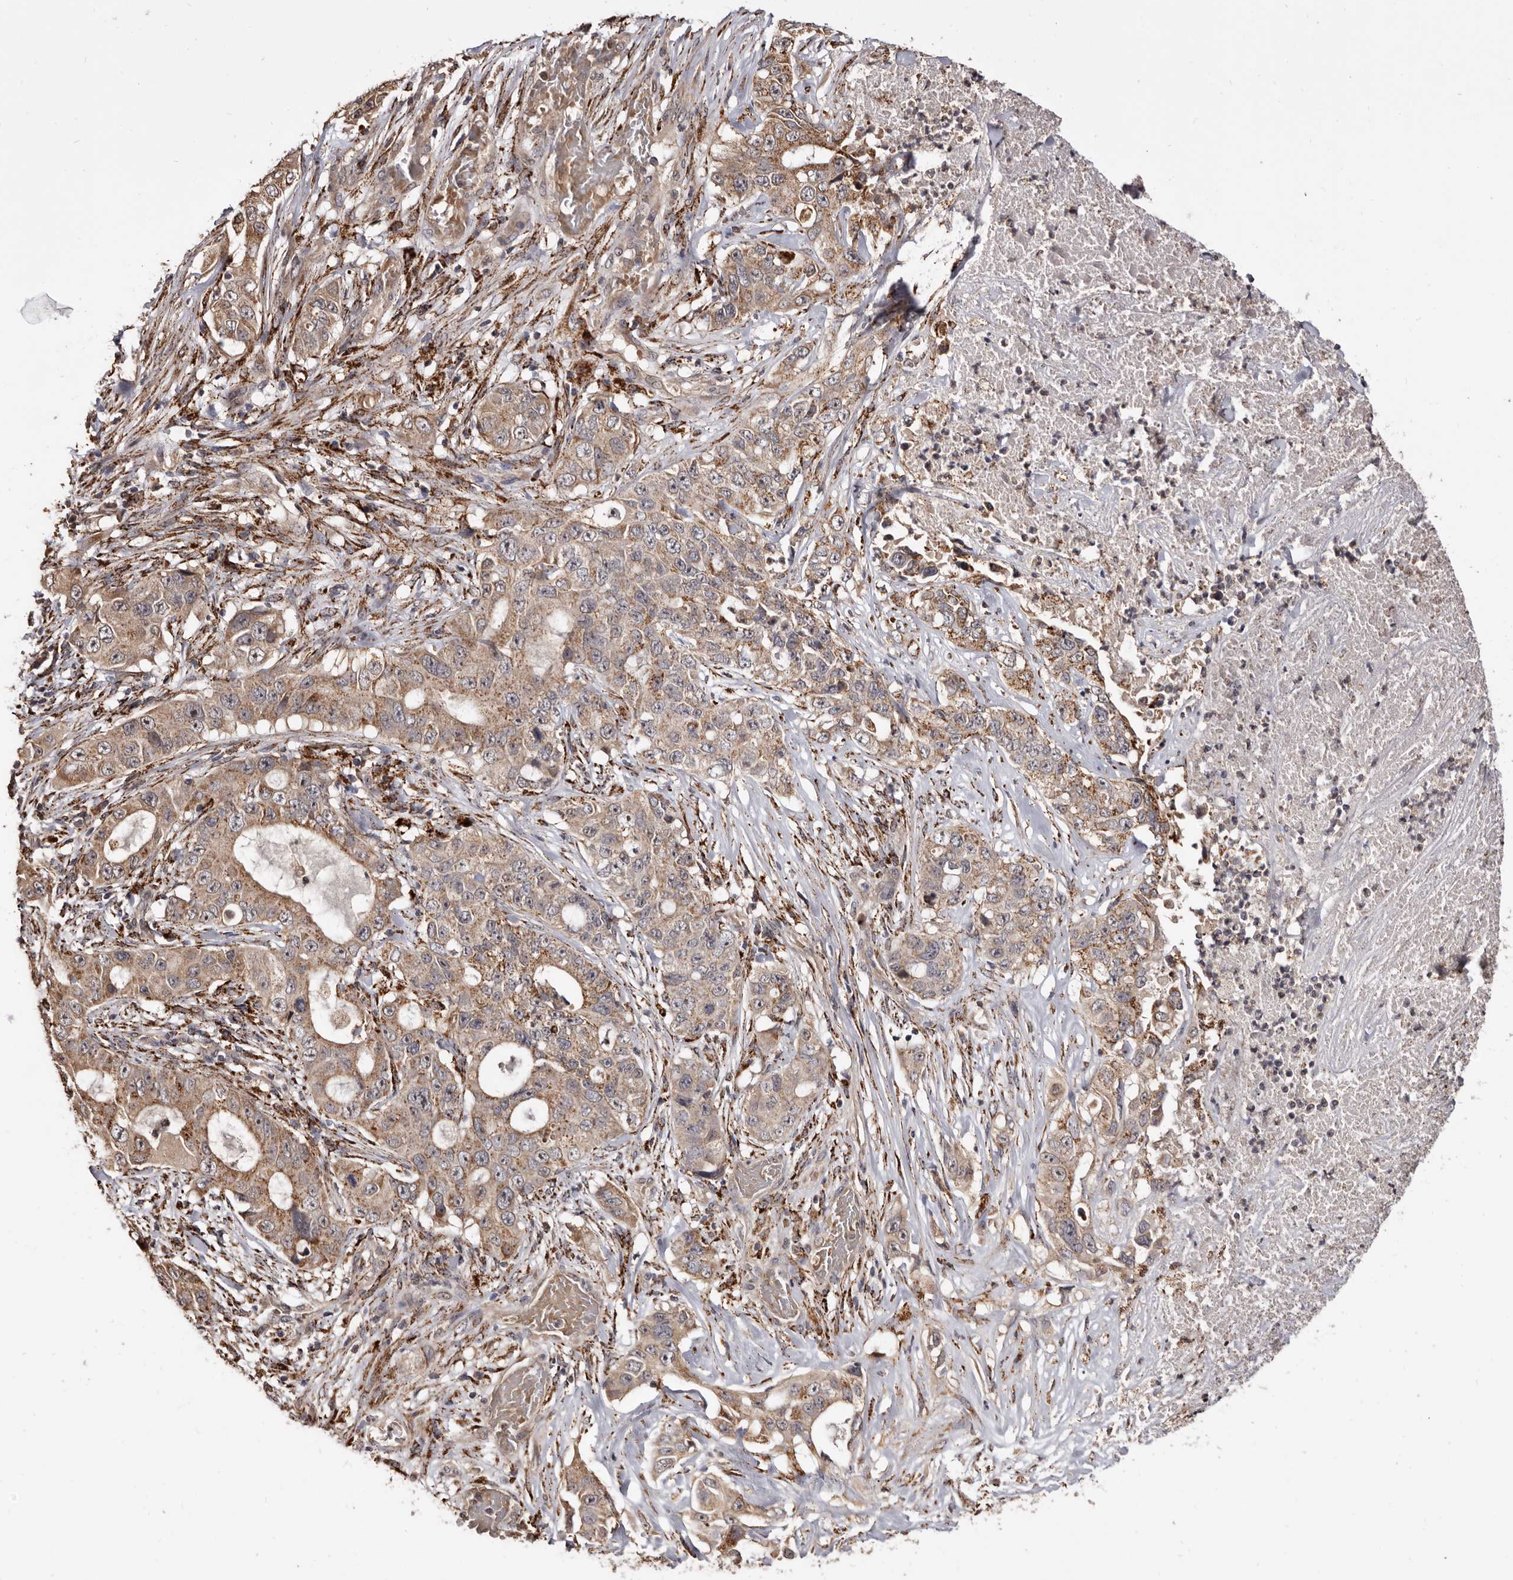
{"staining": {"intensity": "moderate", "quantity": ">75%", "location": "cytoplasmic/membranous"}, "tissue": "lung cancer", "cell_type": "Tumor cells", "image_type": "cancer", "snomed": [{"axis": "morphology", "description": "Adenocarcinoma, NOS"}, {"axis": "topography", "description": "Lung"}], "caption": "Human lung adenocarcinoma stained with a brown dye displays moderate cytoplasmic/membranous positive expression in about >75% of tumor cells.", "gene": "AKAP7", "patient": {"sex": "female", "age": 51}}